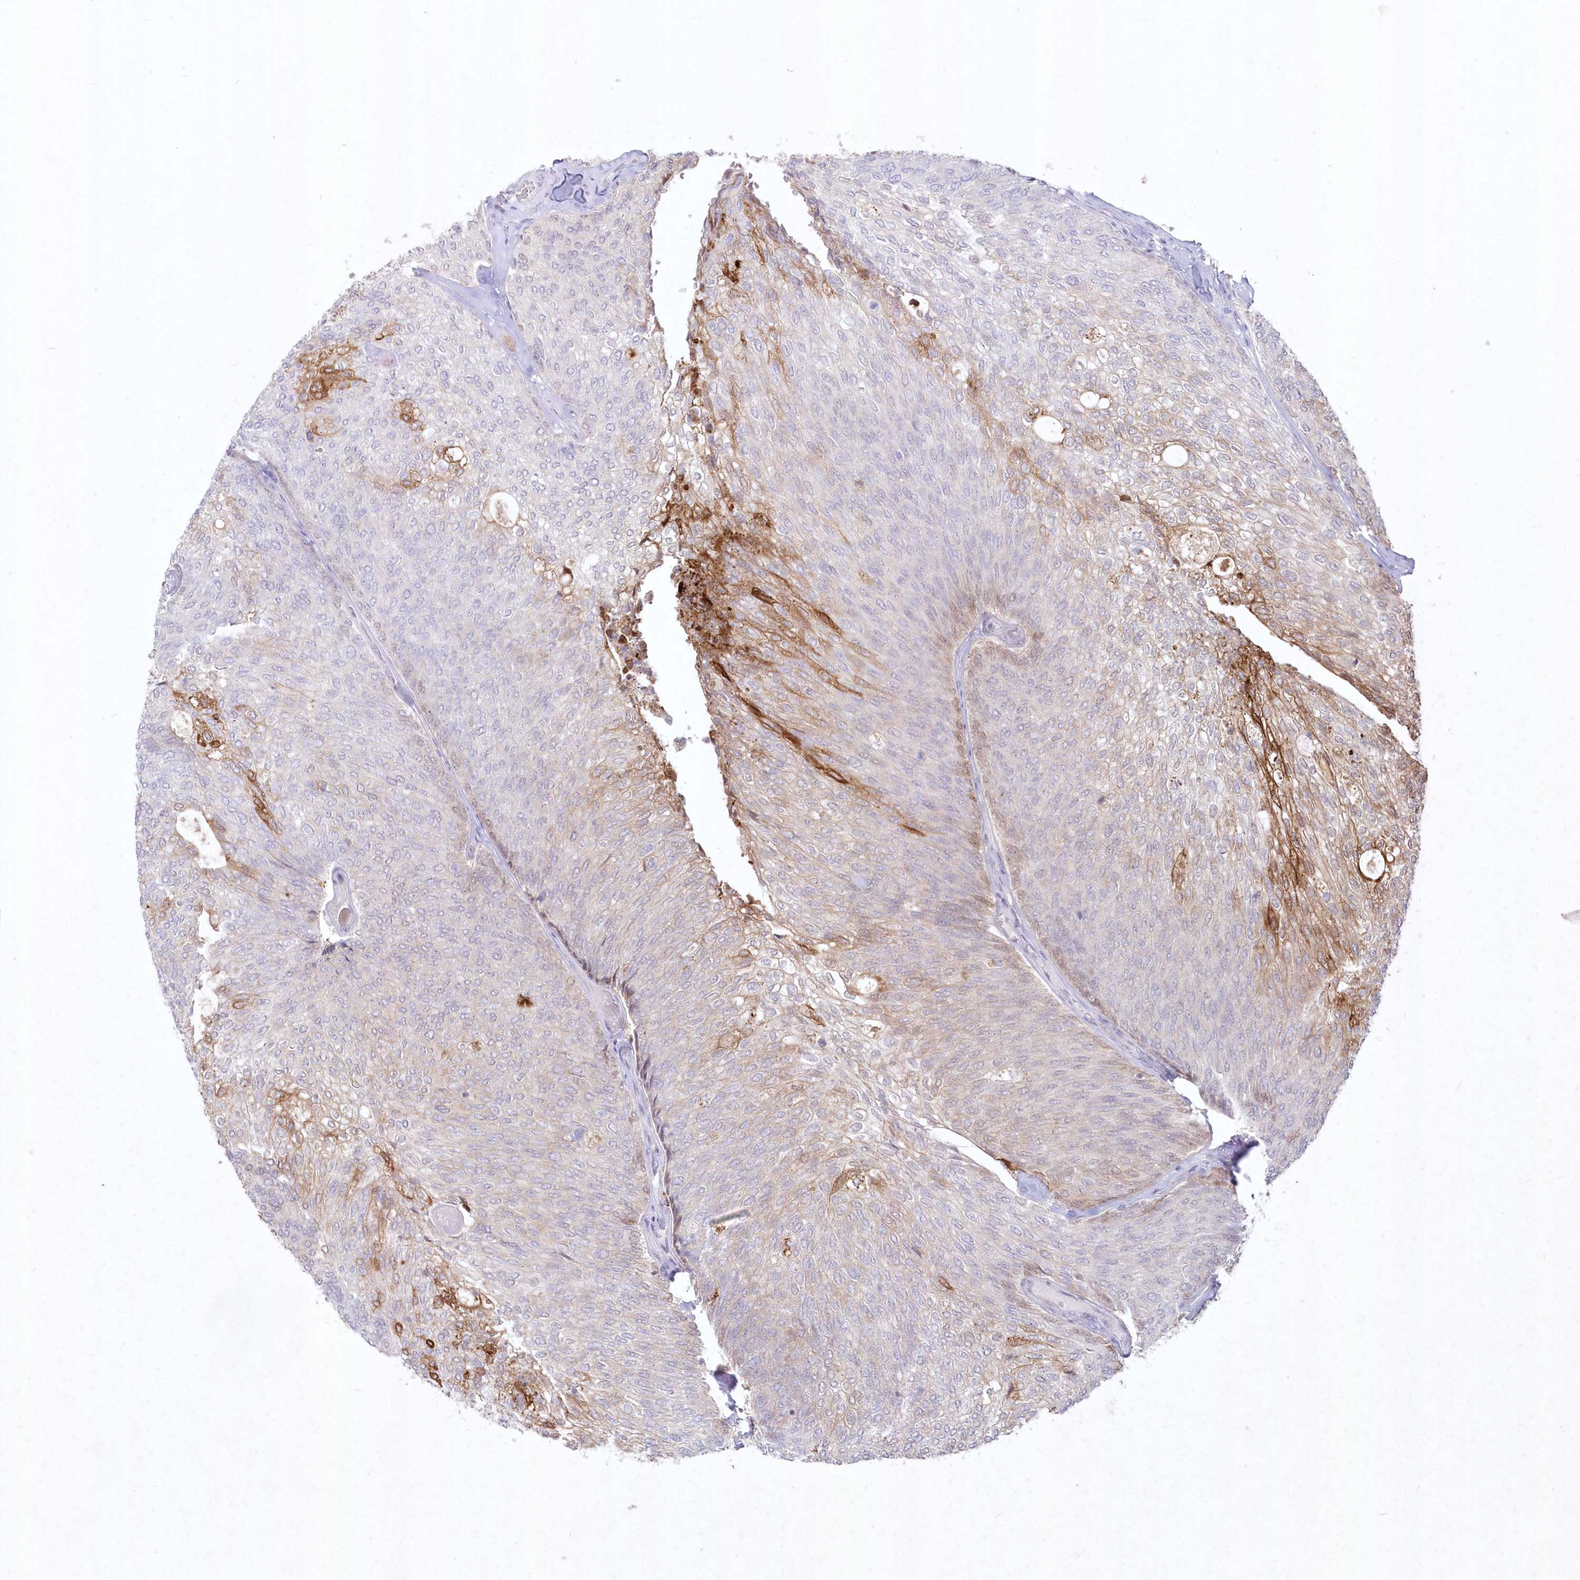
{"staining": {"intensity": "weak", "quantity": "25%-75%", "location": "cytoplasmic/membranous"}, "tissue": "urothelial cancer", "cell_type": "Tumor cells", "image_type": "cancer", "snomed": [{"axis": "morphology", "description": "Urothelial carcinoma, Low grade"}, {"axis": "topography", "description": "Urinary bladder"}], "caption": "Tumor cells demonstrate low levels of weak cytoplasmic/membranous expression in approximately 25%-75% of cells in human urothelial carcinoma (low-grade).", "gene": "ASCC1", "patient": {"sex": "female", "age": 79}}